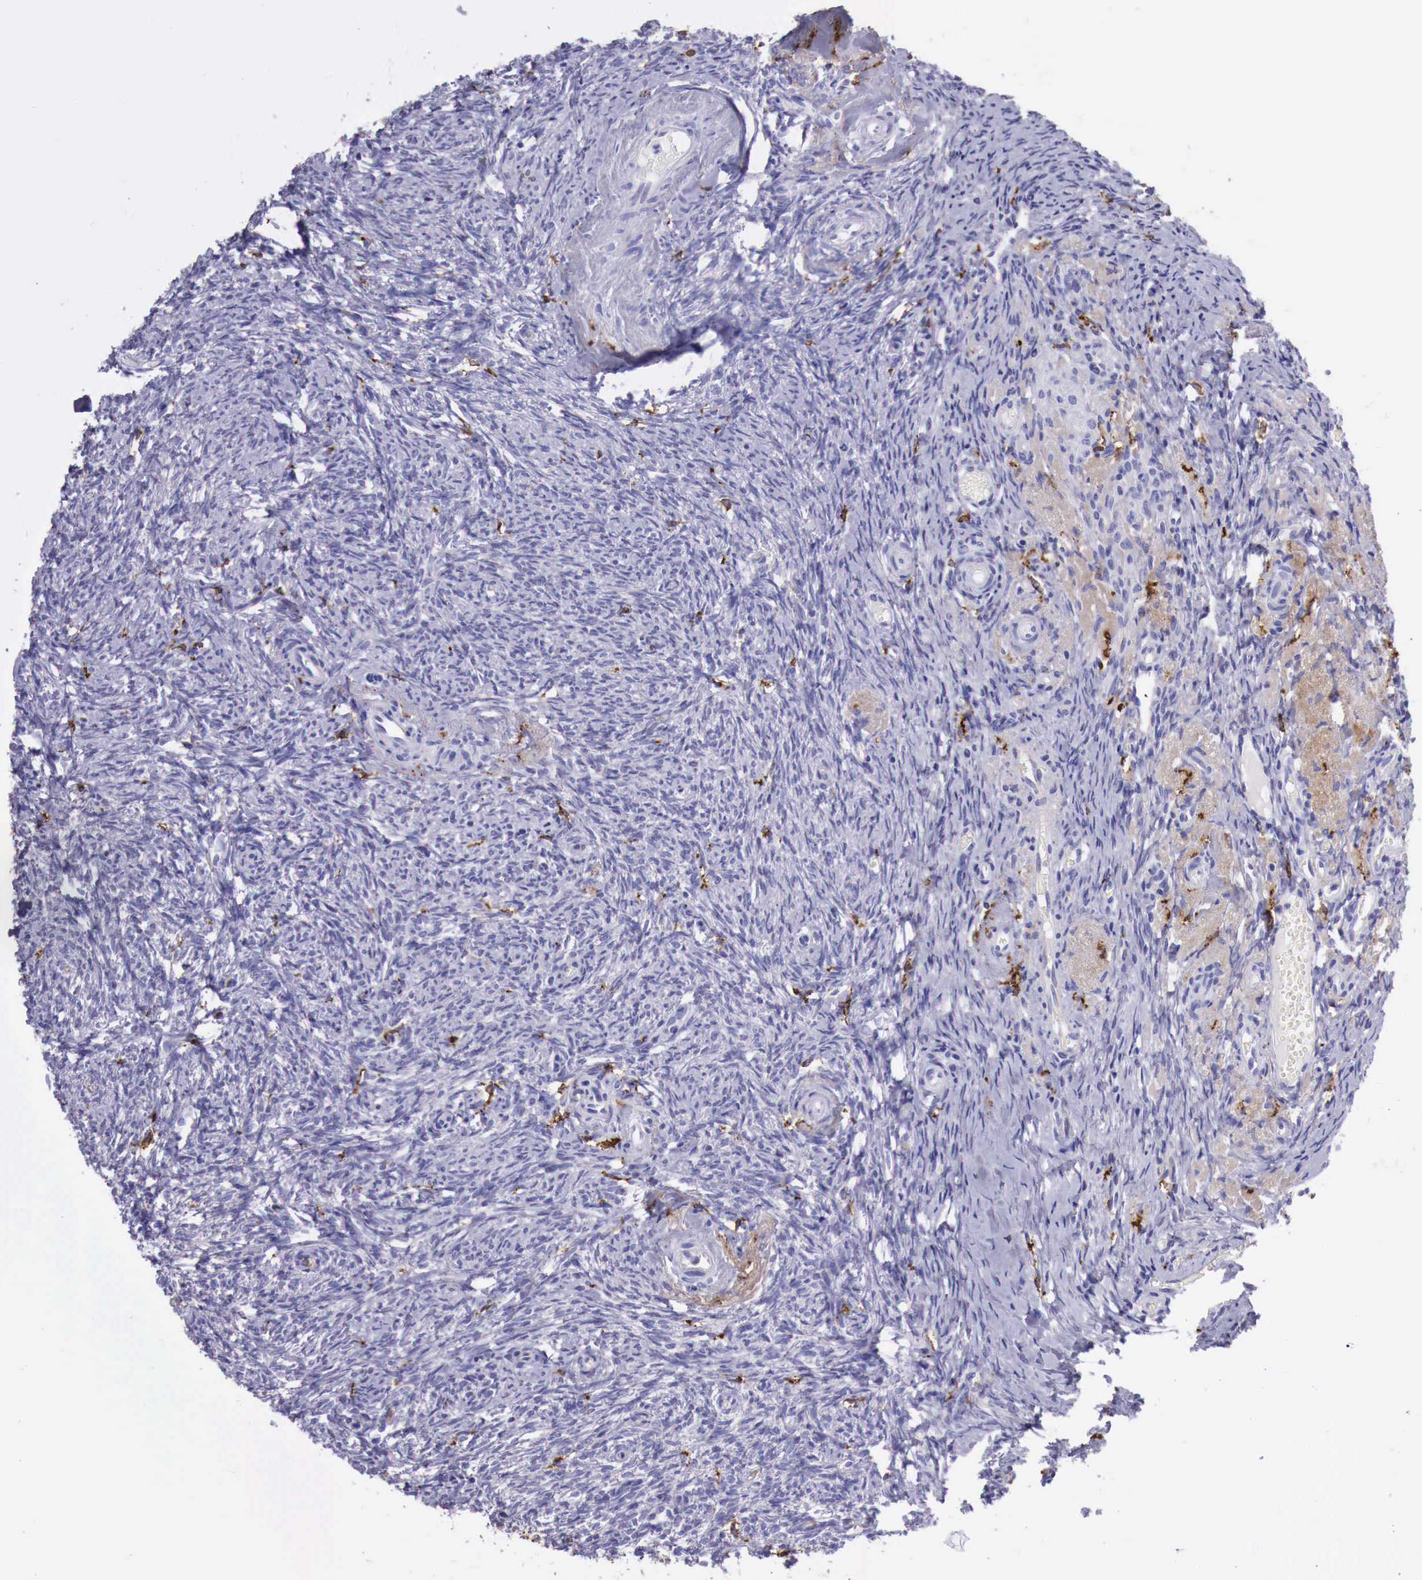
{"staining": {"intensity": "negative", "quantity": "none", "location": "none"}, "tissue": "ovary", "cell_type": "Ovarian stroma cells", "image_type": "normal", "snomed": [{"axis": "morphology", "description": "Normal tissue, NOS"}, {"axis": "topography", "description": "Ovary"}], "caption": "This is an immunohistochemistry (IHC) micrograph of benign ovary. There is no positivity in ovarian stroma cells.", "gene": "MSR1", "patient": {"sex": "female", "age": 63}}